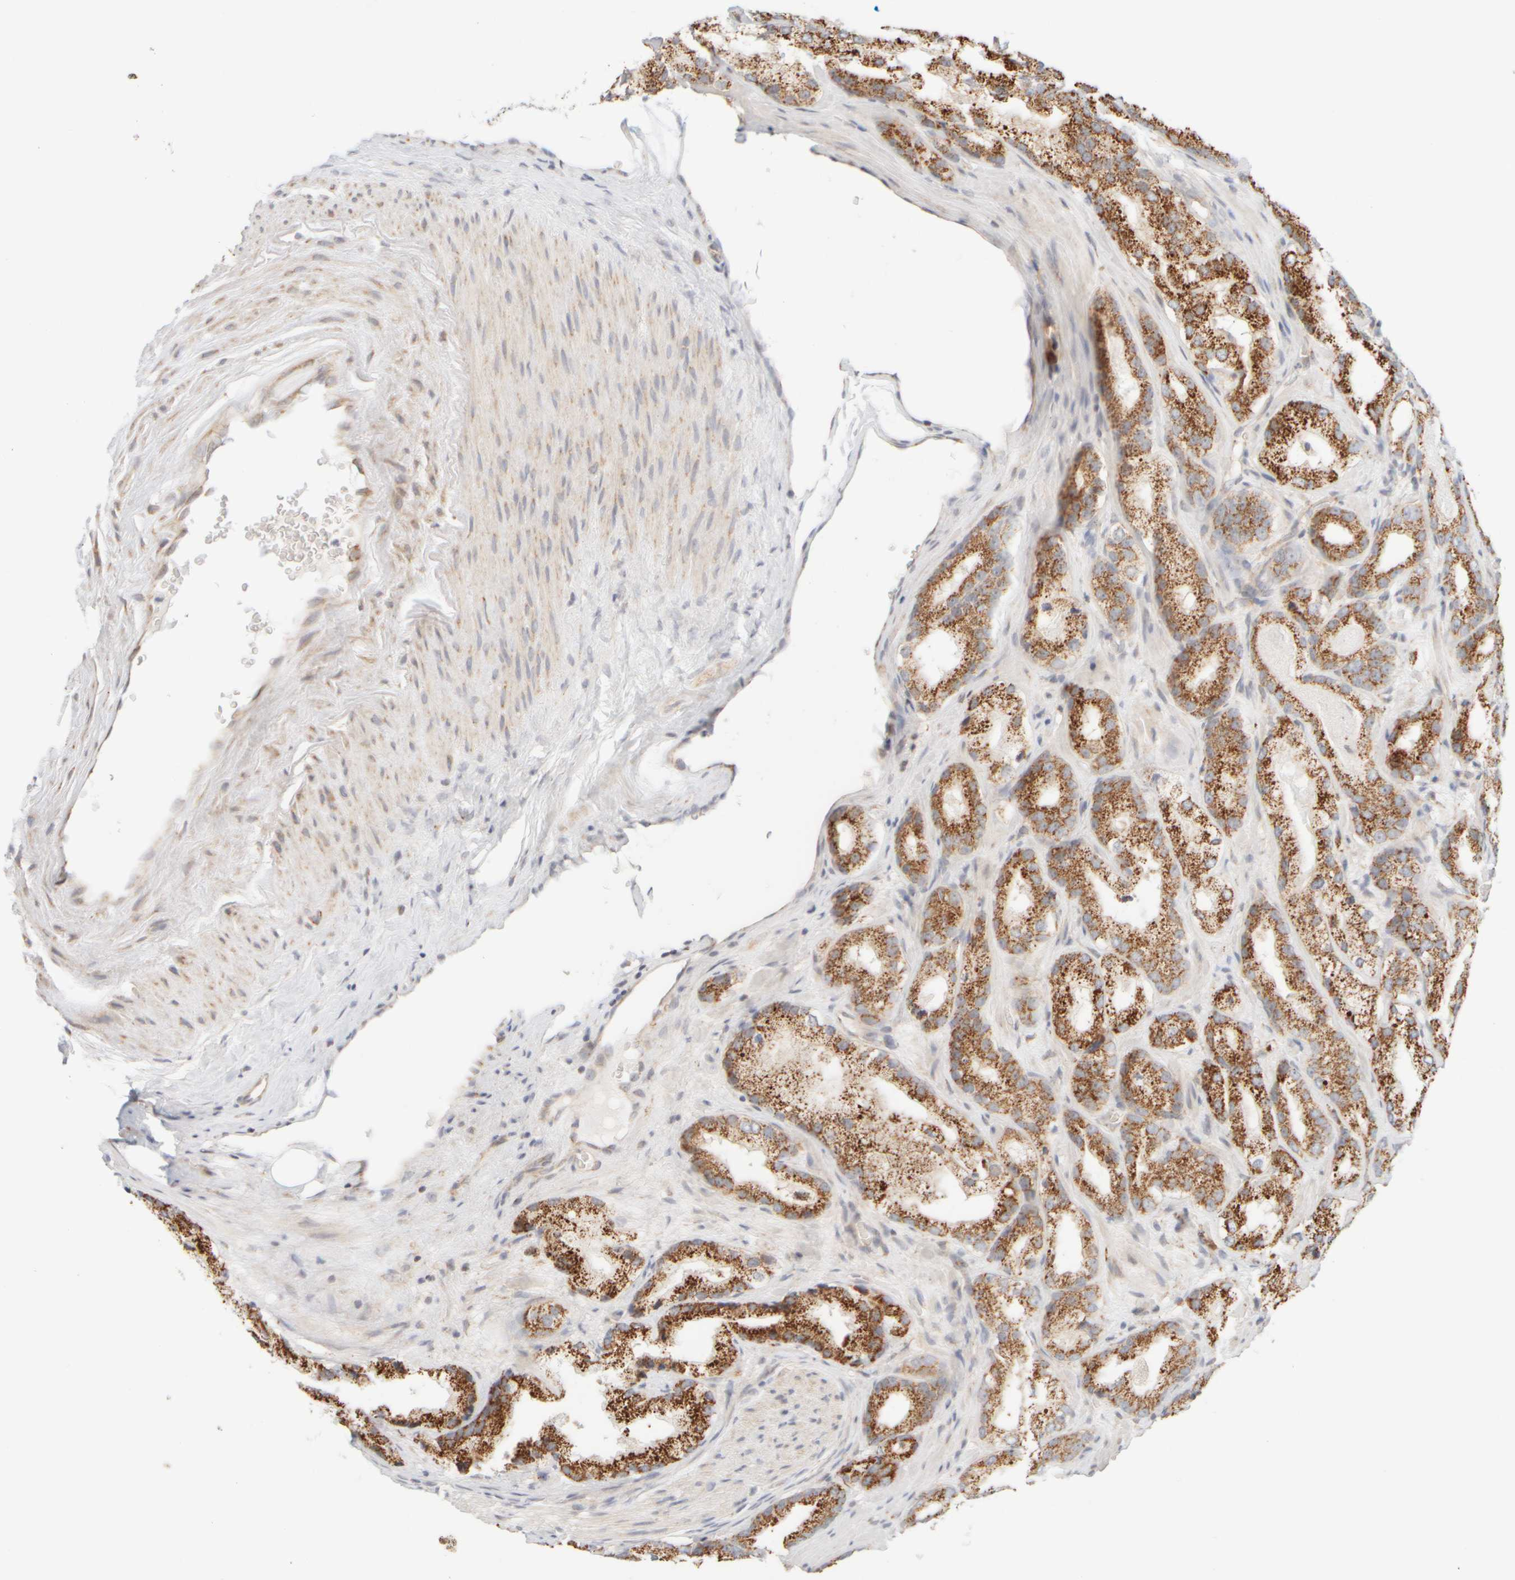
{"staining": {"intensity": "moderate", "quantity": ">75%", "location": "cytoplasmic/membranous"}, "tissue": "prostate cancer", "cell_type": "Tumor cells", "image_type": "cancer", "snomed": [{"axis": "morphology", "description": "Adenocarcinoma, High grade"}, {"axis": "topography", "description": "Prostate"}], "caption": "Protein staining of prostate cancer tissue displays moderate cytoplasmic/membranous positivity in about >75% of tumor cells. Immunohistochemistry (ihc) stains the protein of interest in brown and the nuclei are stained blue.", "gene": "PPM1K", "patient": {"sex": "male", "age": 63}}